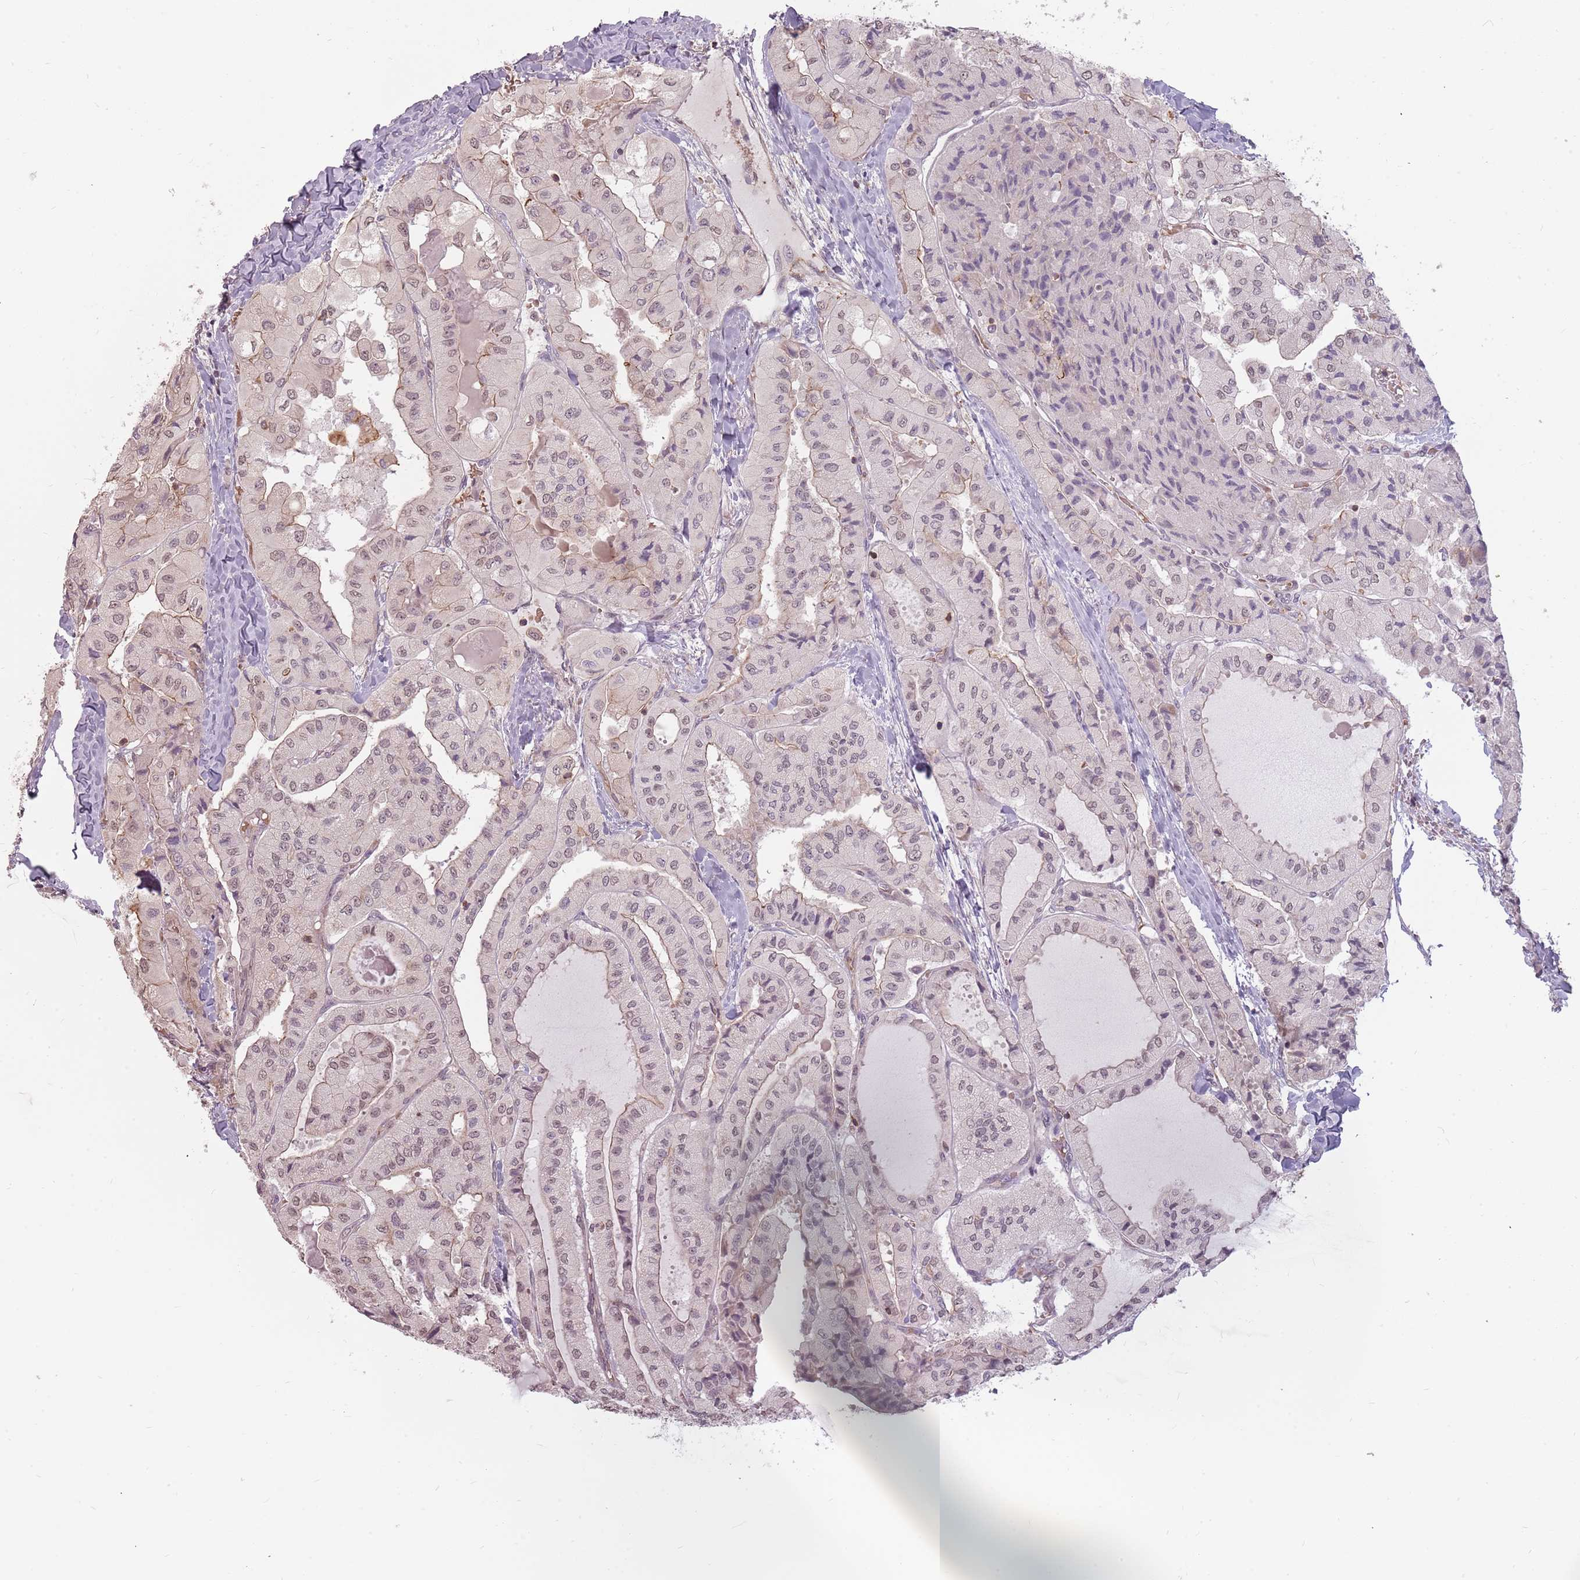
{"staining": {"intensity": "weak", "quantity": "<25%", "location": "nuclear"}, "tissue": "thyroid cancer", "cell_type": "Tumor cells", "image_type": "cancer", "snomed": [{"axis": "morphology", "description": "Normal tissue, NOS"}, {"axis": "morphology", "description": "Papillary adenocarcinoma, NOS"}, {"axis": "topography", "description": "Thyroid gland"}], "caption": "Tumor cells are negative for brown protein staining in papillary adenocarcinoma (thyroid). (DAB immunohistochemistry (IHC) with hematoxylin counter stain).", "gene": "PPP1R14C", "patient": {"sex": "female", "age": 59}}